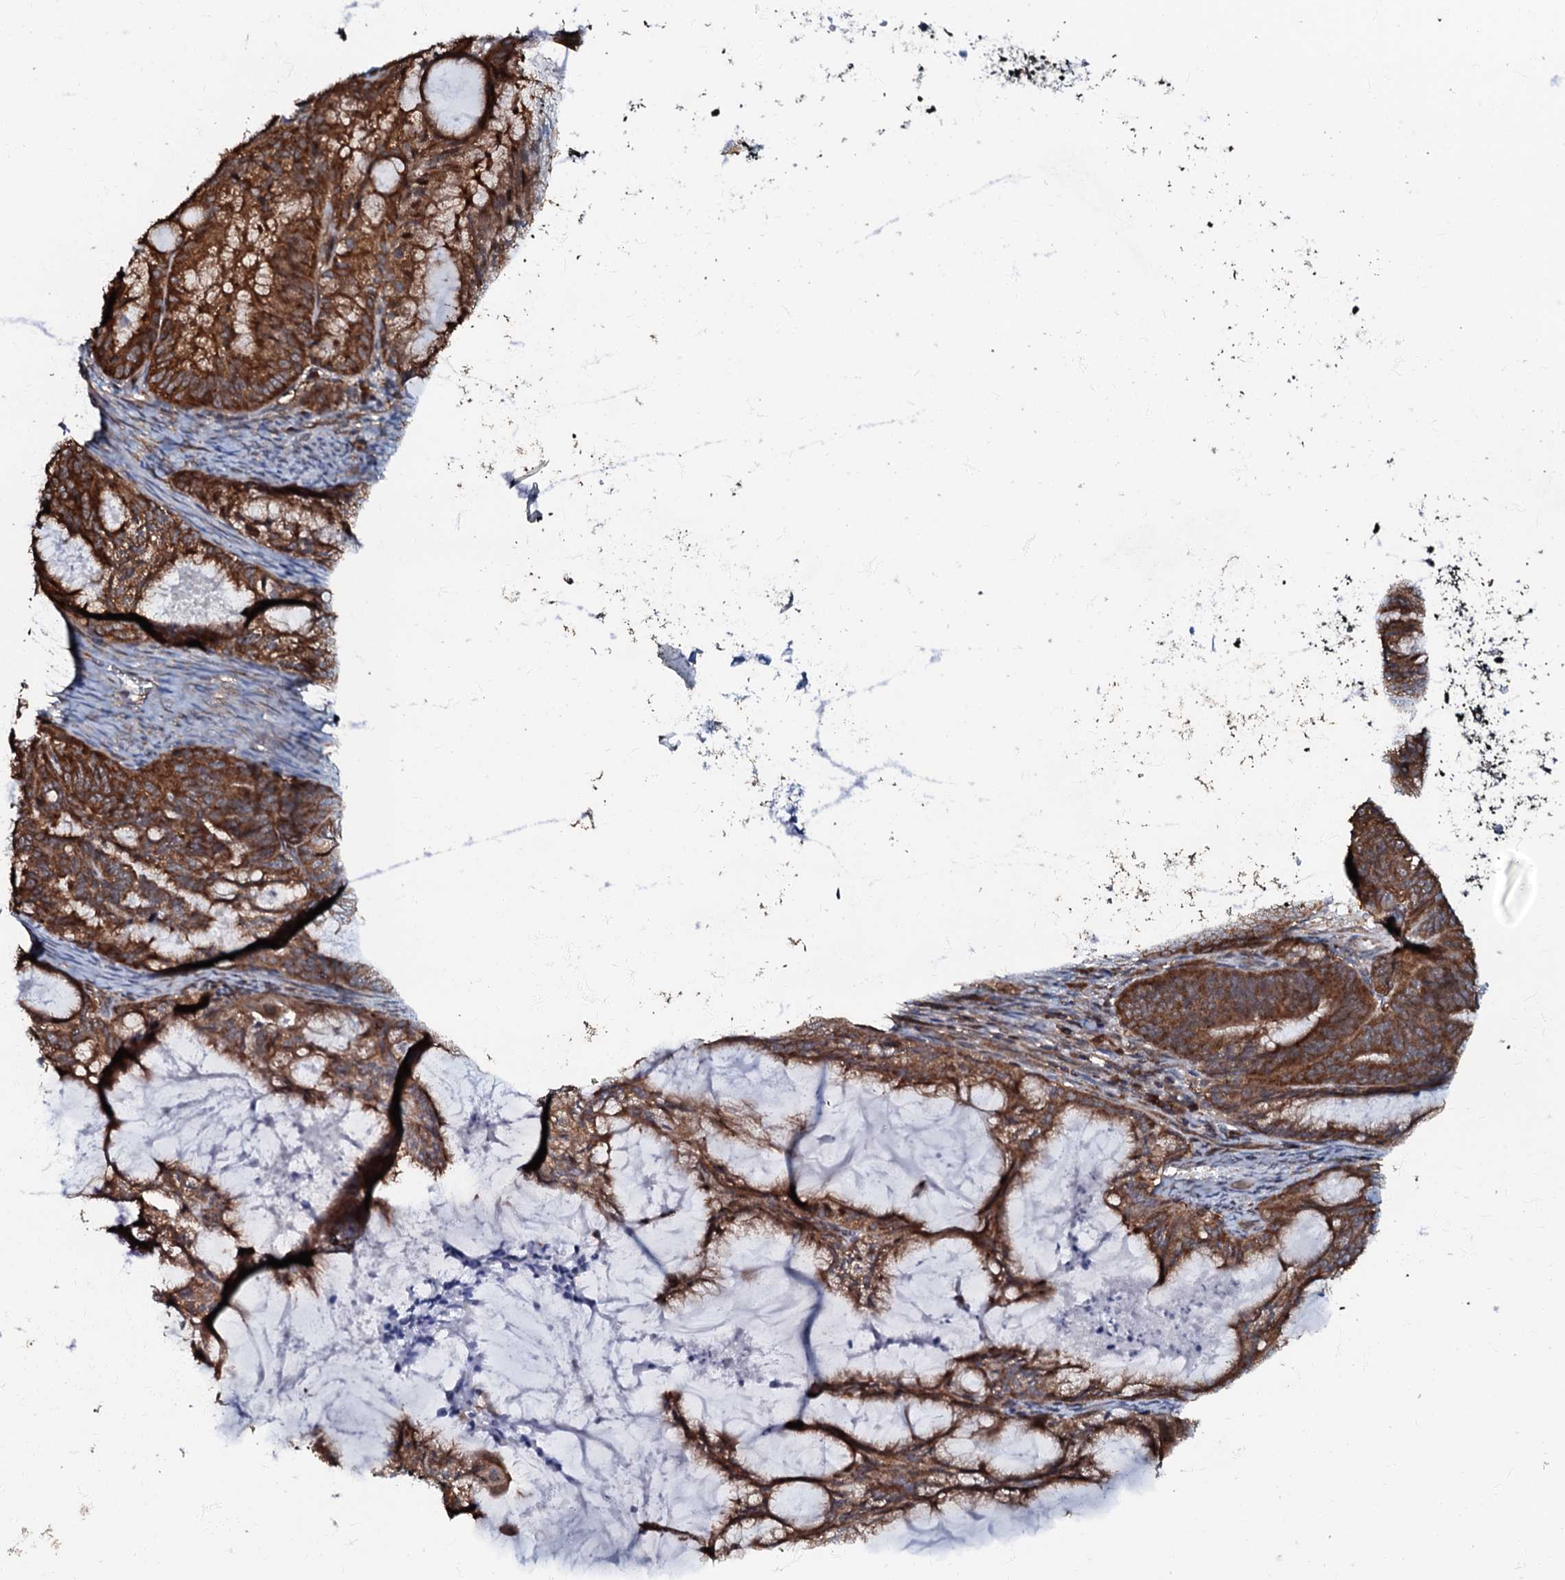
{"staining": {"intensity": "strong", "quantity": ">75%", "location": "cytoplasmic/membranous"}, "tissue": "endometrial cancer", "cell_type": "Tumor cells", "image_type": "cancer", "snomed": [{"axis": "morphology", "description": "Adenocarcinoma, NOS"}, {"axis": "topography", "description": "Endometrium"}], "caption": "Brown immunohistochemical staining in human endometrial cancer (adenocarcinoma) exhibits strong cytoplasmic/membranous staining in approximately >75% of tumor cells.", "gene": "OSBP", "patient": {"sex": "female", "age": 86}}